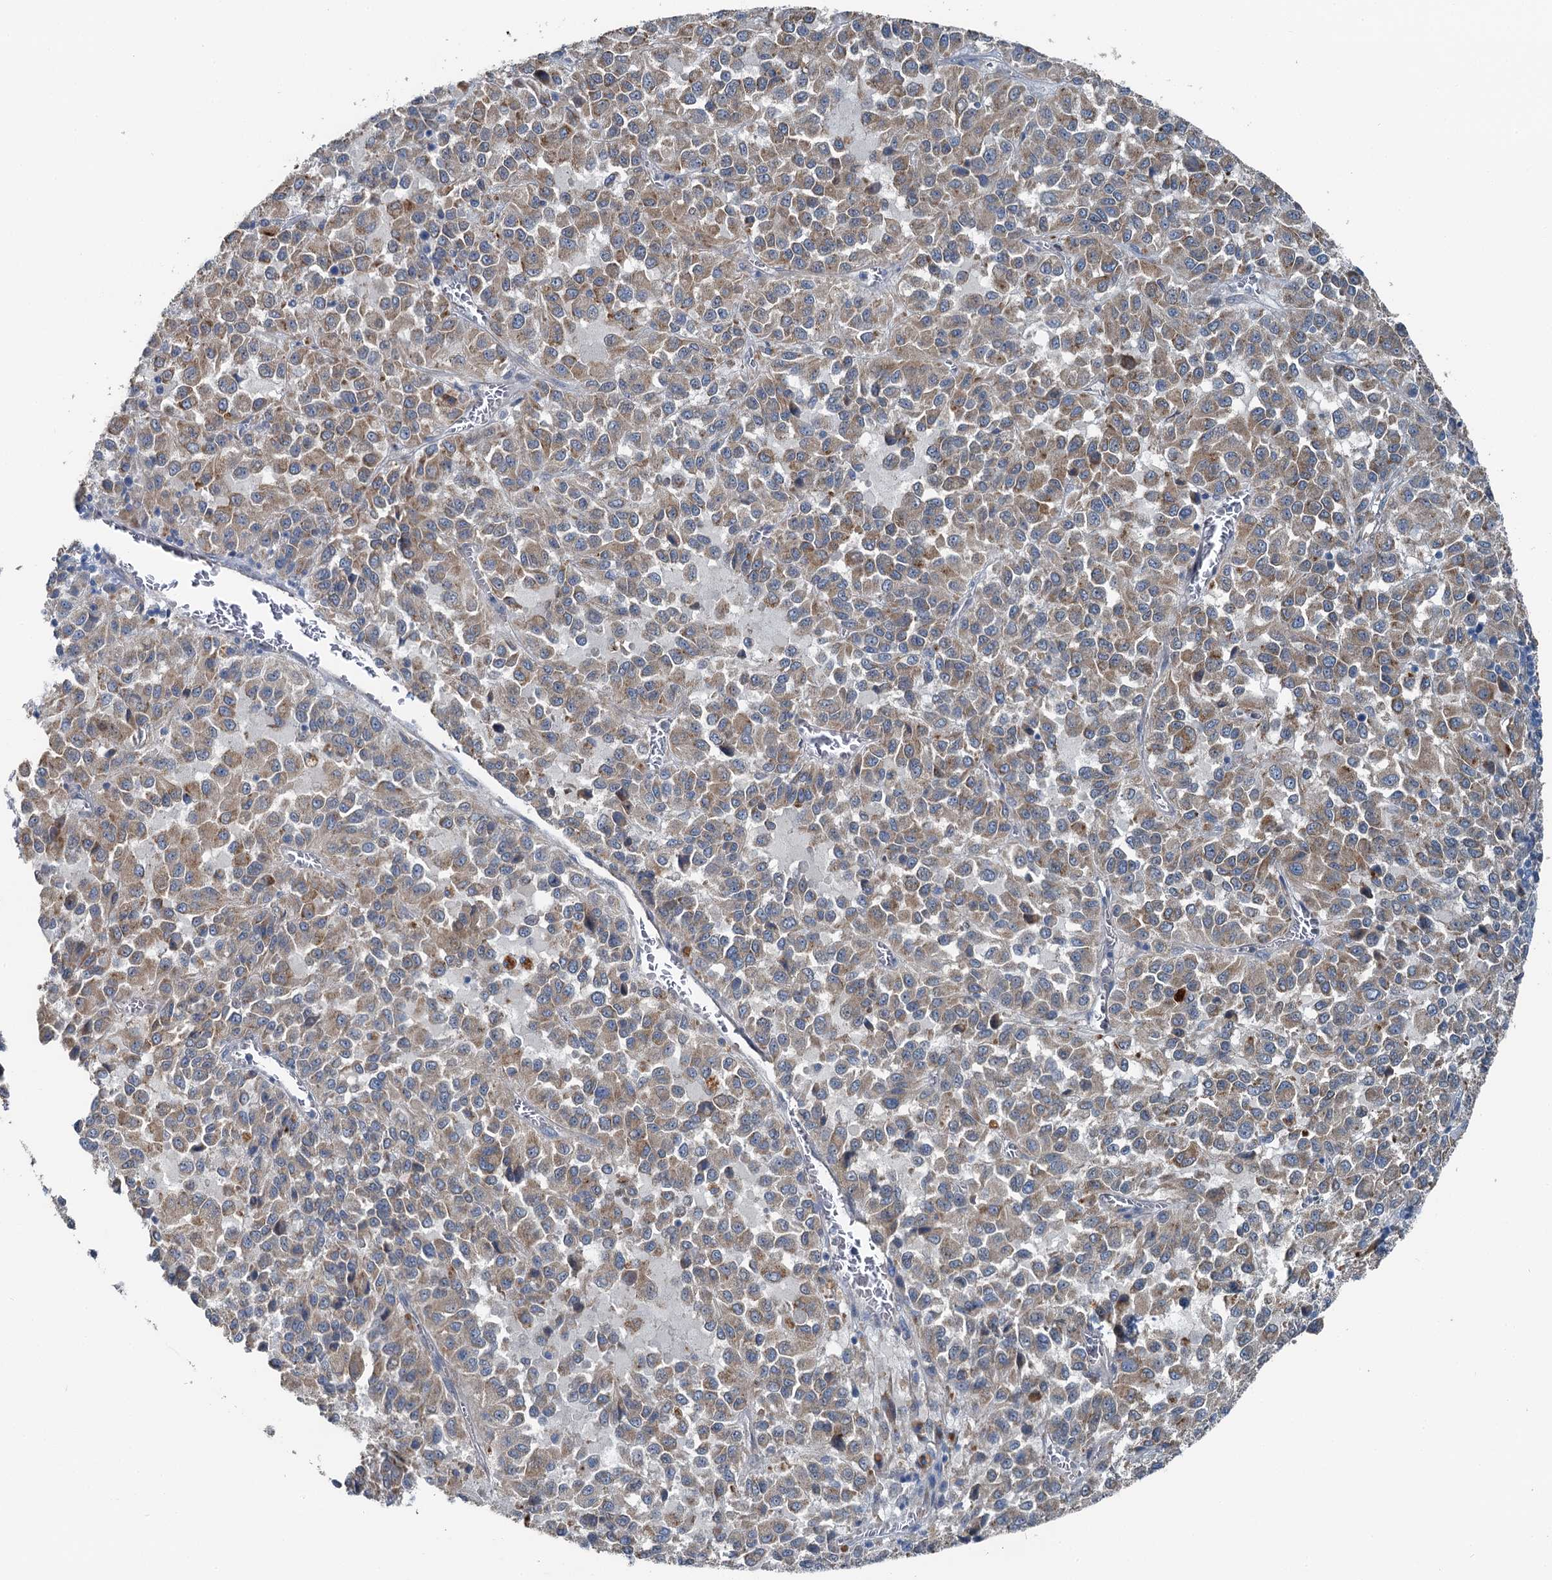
{"staining": {"intensity": "weak", "quantity": ">75%", "location": "cytoplasmic/membranous"}, "tissue": "melanoma", "cell_type": "Tumor cells", "image_type": "cancer", "snomed": [{"axis": "morphology", "description": "Malignant melanoma, Metastatic site"}, {"axis": "topography", "description": "Lung"}], "caption": "IHC (DAB (3,3'-diaminobenzidine)) staining of malignant melanoma (metastatic site) exhibits weak cytoplasmic/membranous protein expression in approximately >75% of tumor cells.", "gene": "C6orf120", "patient": {"sex": "male", "age": 64}}